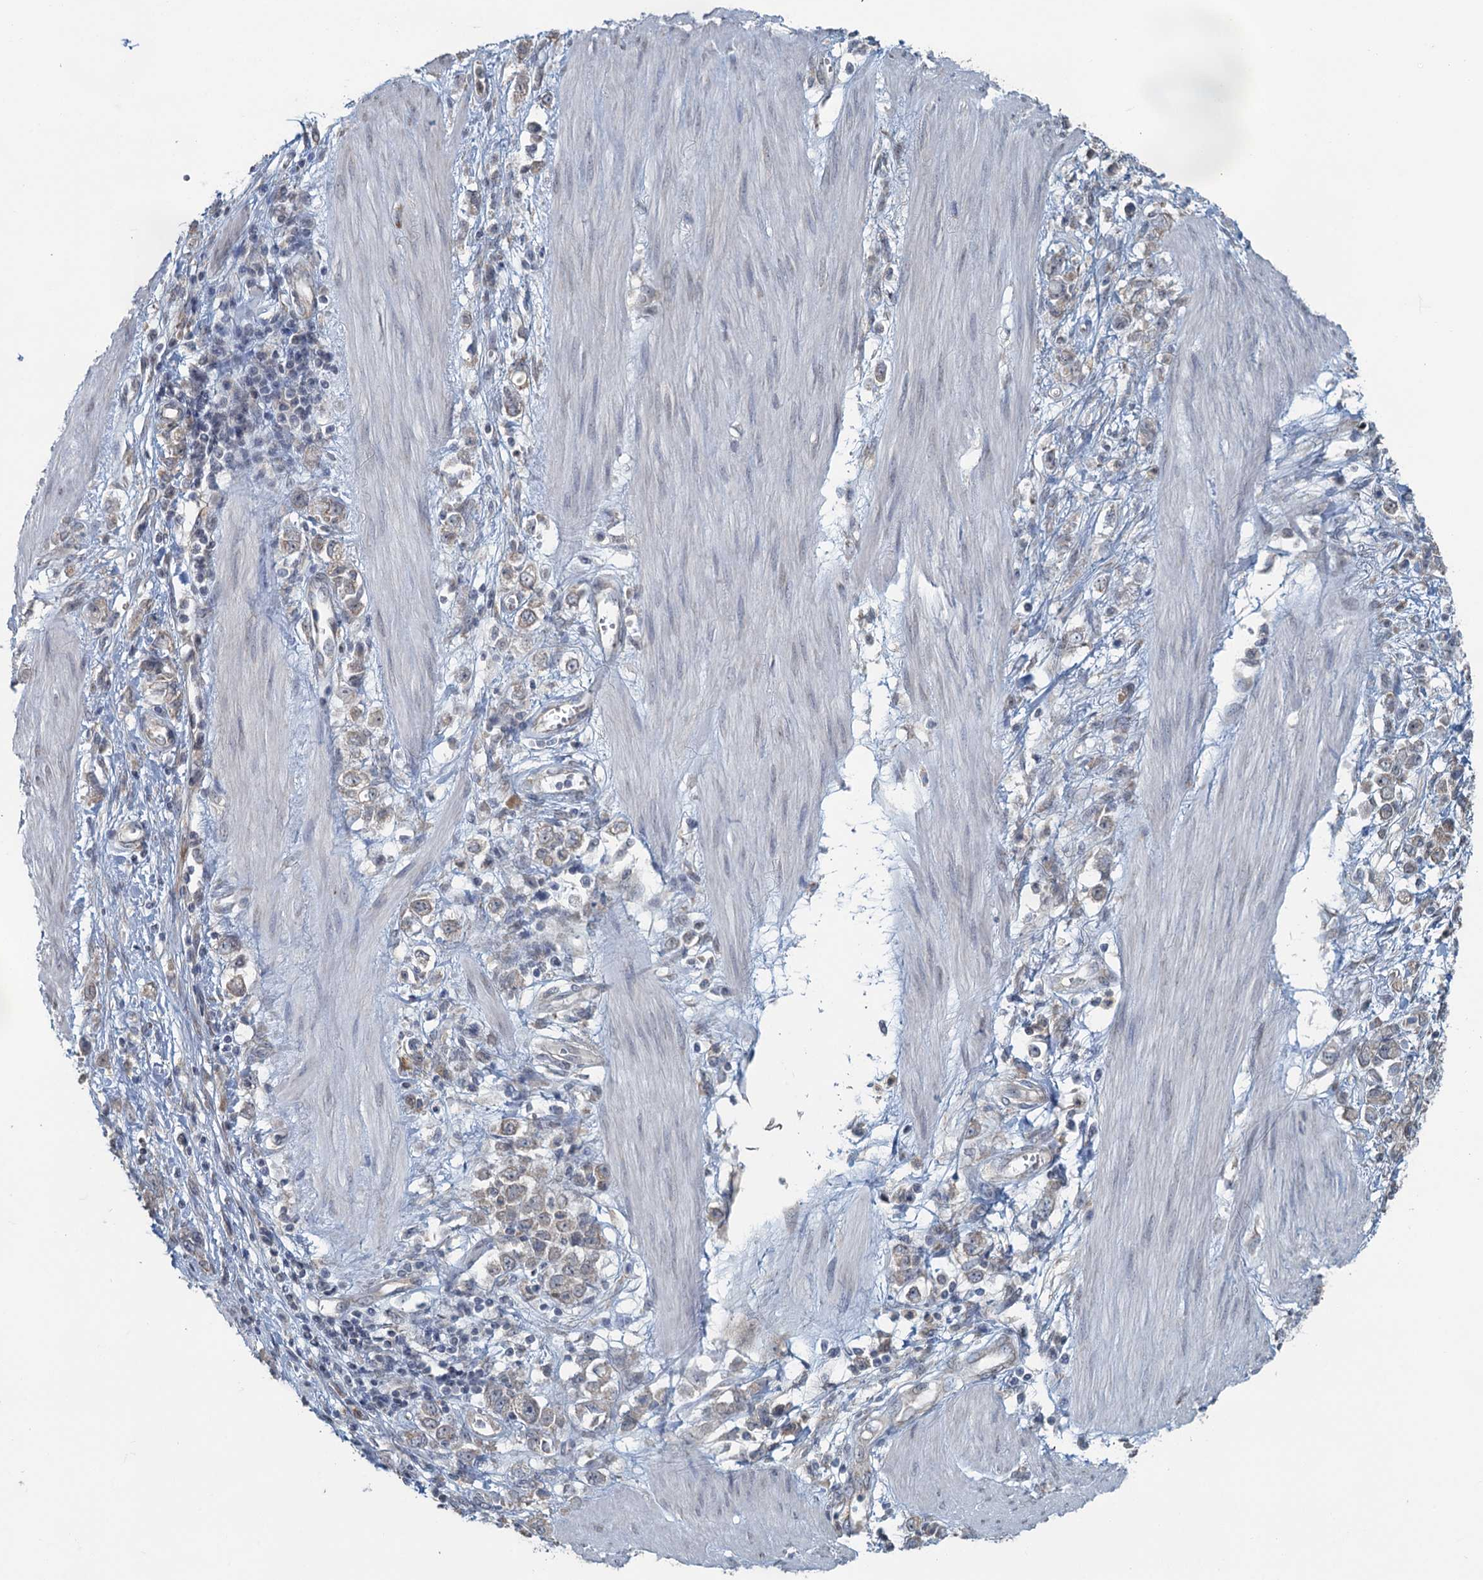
{"staining": {"intensity": "weak", "quantity": "<25%", "location": "cytoplasmic/membranous"}, "tissue": "stomach cancer", "cell_type": "Tumor cells", "image_type": "cancer", "snomed": [{"axis": "morphology", "description": "Adenocarcinoma, NOS"}, {"axis": "topography", "description": "Stomach"}], "caption": "Stomach cancer (adenocarcinoma) was stained to show a protein in brown. There is no significant staining in tumor cells.", "gene": "TEX35", "patient": {"sex": "female", "age": 76}}